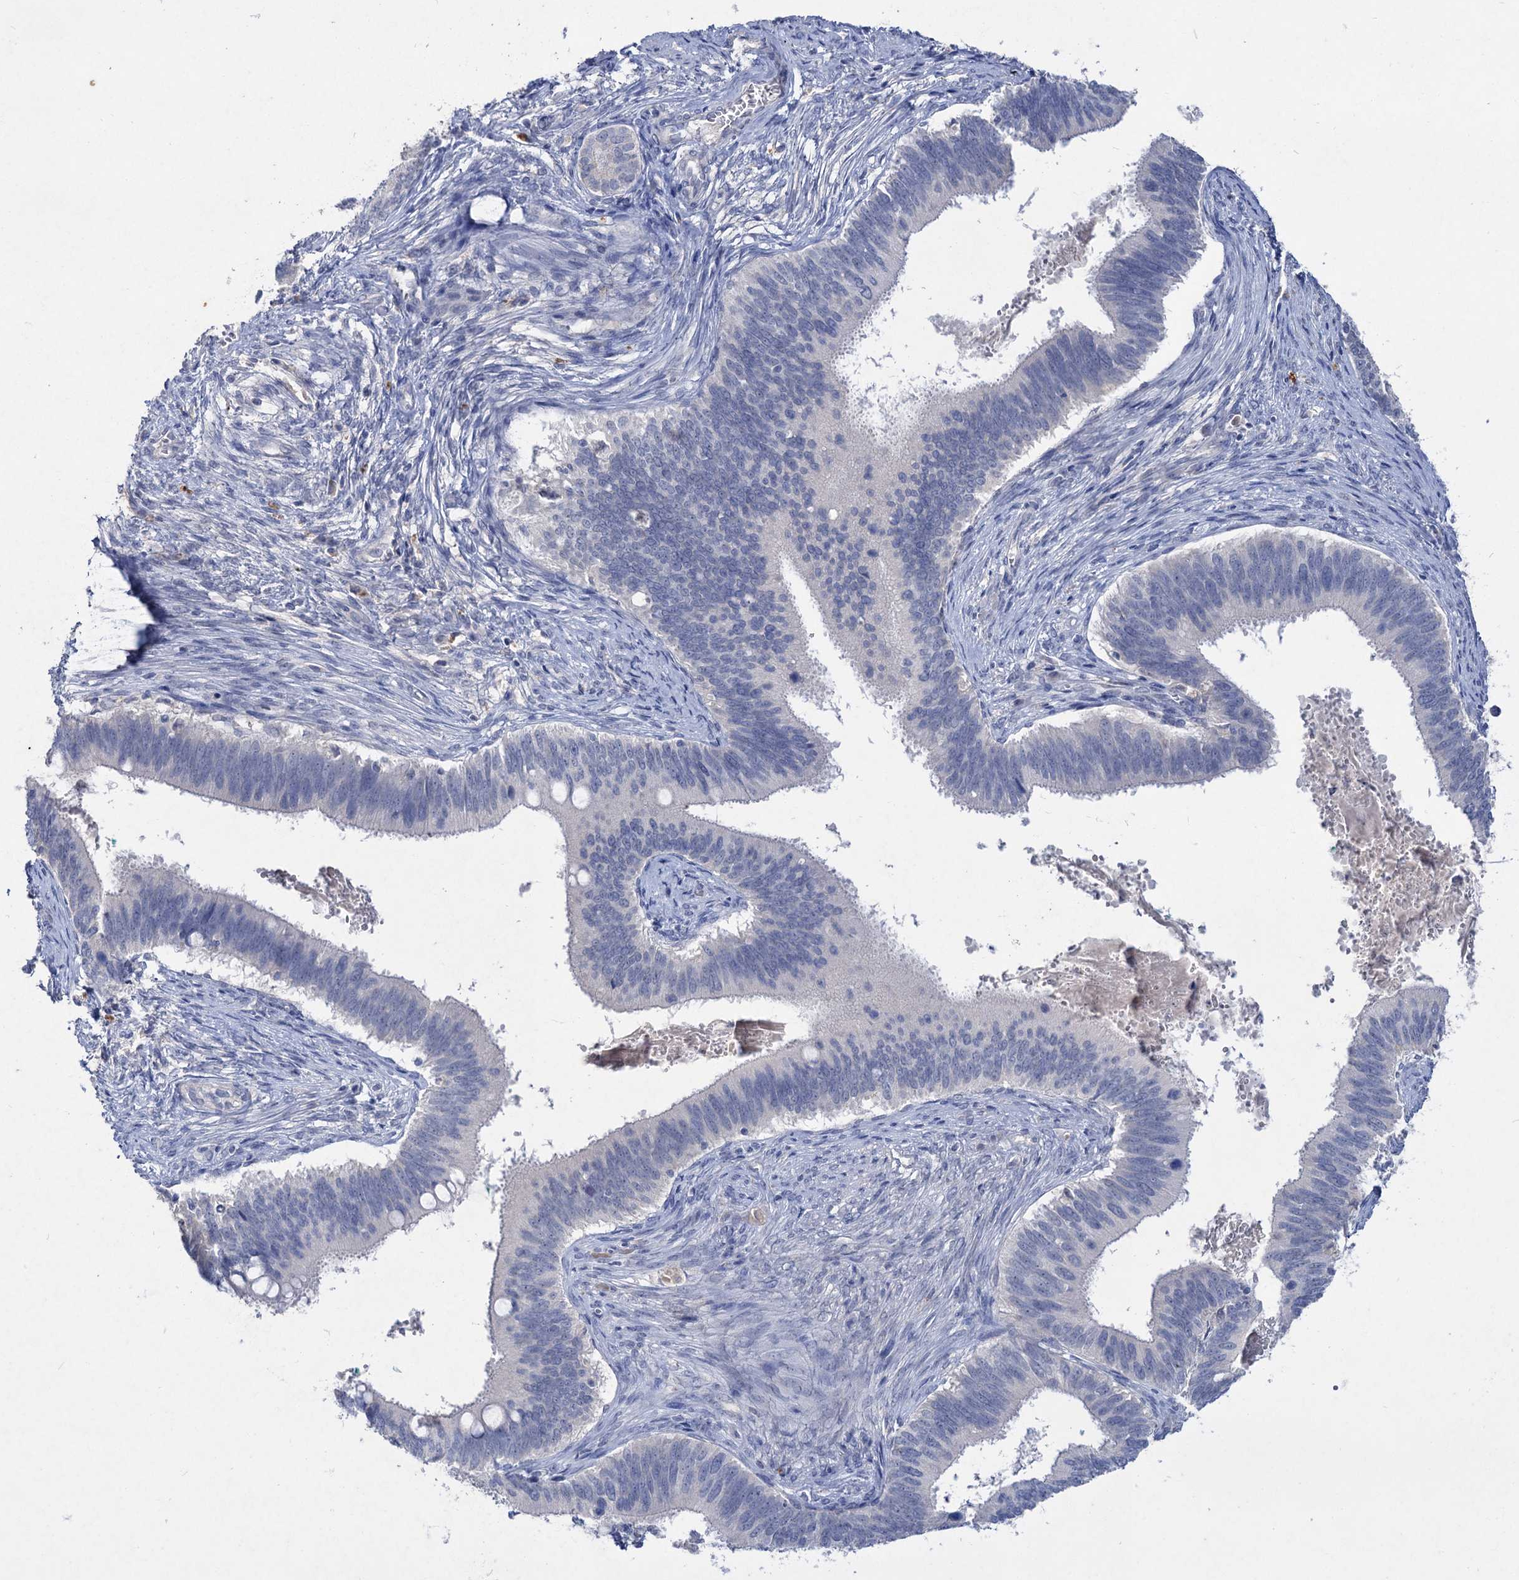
{"staining": {"intensity": "negative", "quantity": "none", "location": "none"}, "tissue": "cervical cancer", "cell_type": "Tumor cells", "image_type": "cancer", "snomed": [{"axis": "morphology", "description": "Adenocarcinoma, NOS"}, {"axis": "topography", "description": "Cervix"}], "caption": "Immunohistochemical staining of cervical cancer (adenocarcinoma) shows no significant positivity in tumor cells.", "gene": "ATP4A", "patient": {"sex": "female", "age": 42}}